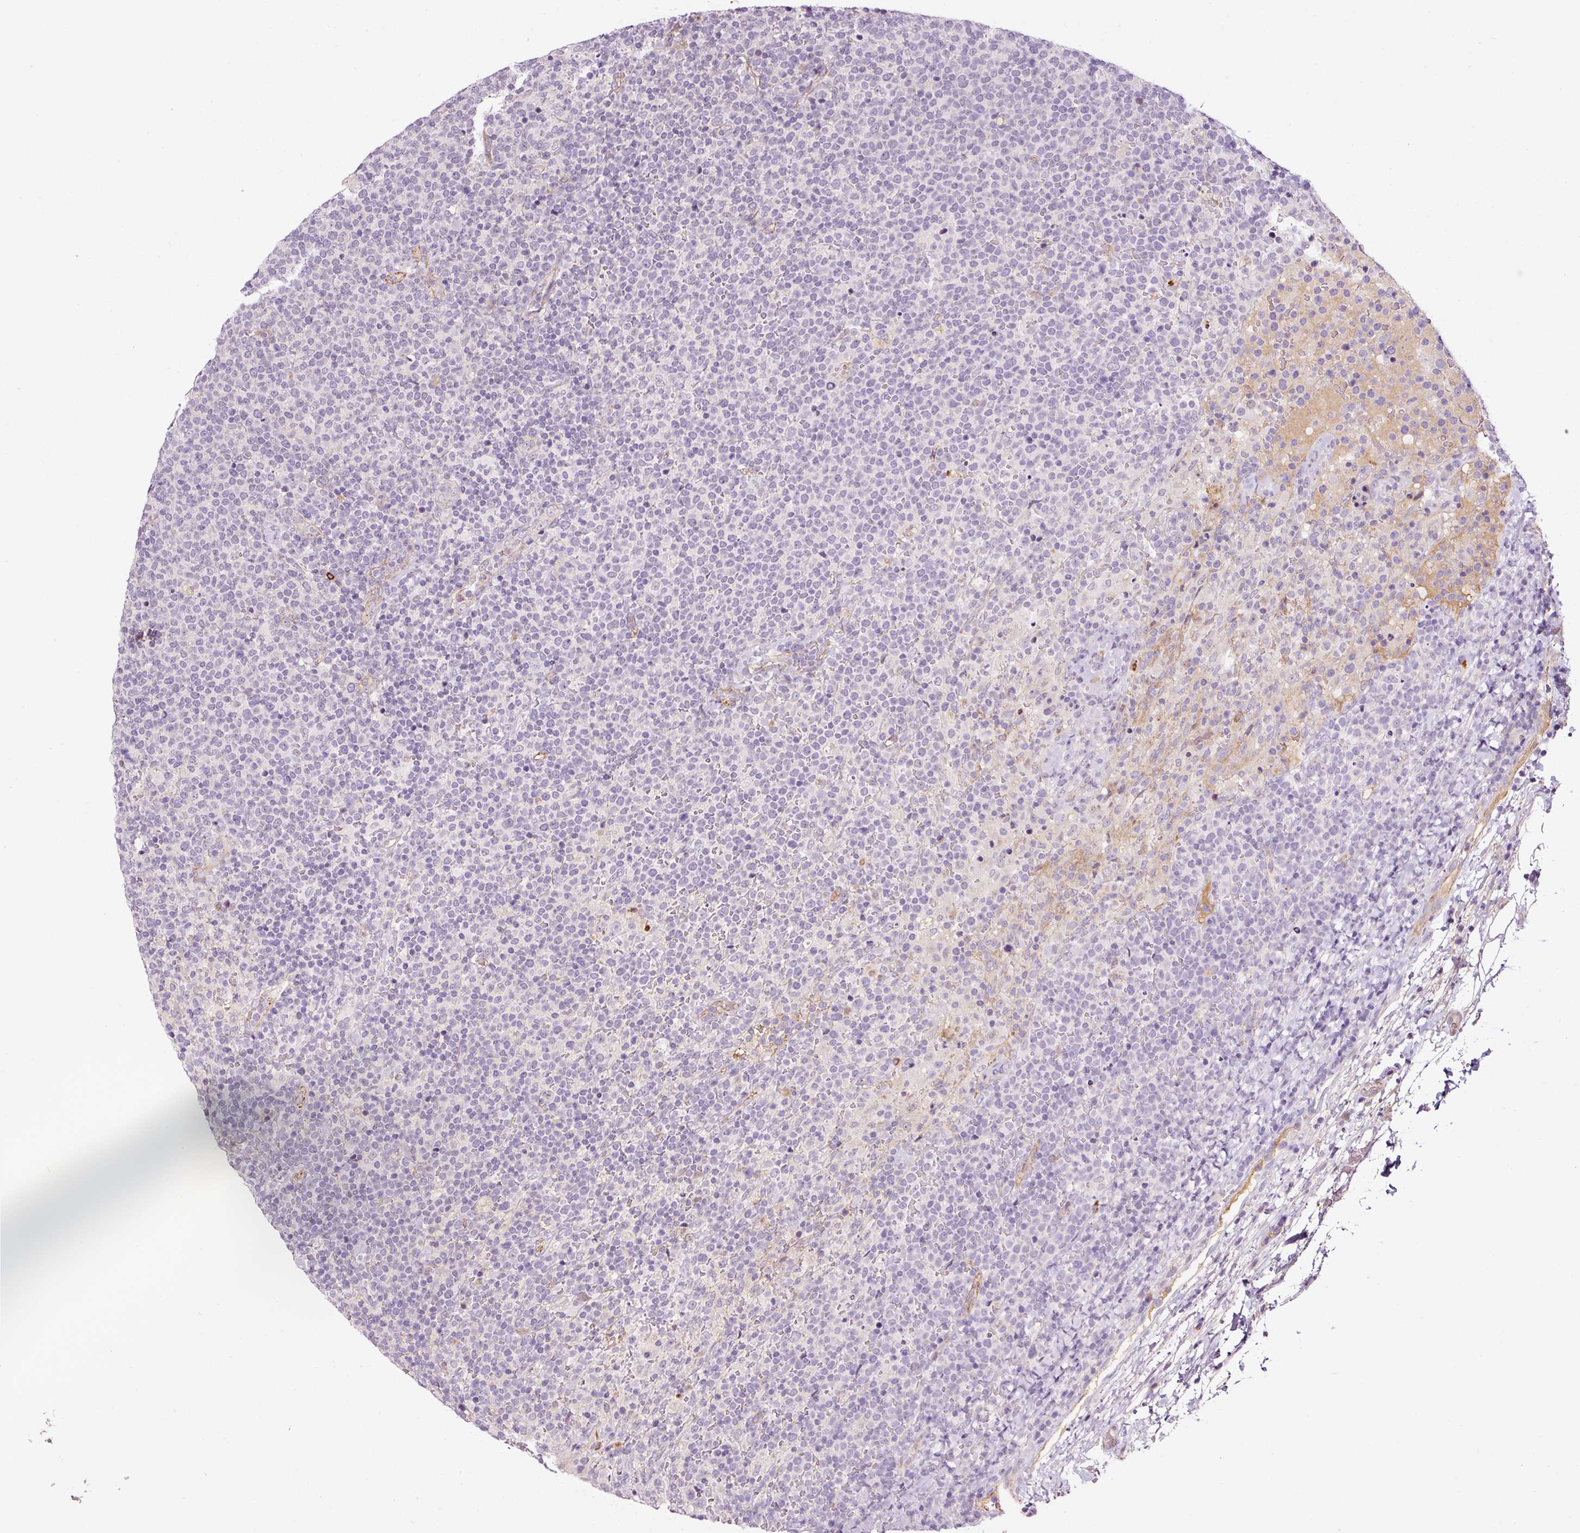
{"staining": {"intensity": "negative", "quantity": "none", "location": "none"}, "tissue": "lymphoma", "cell_type": "Tumor cells", "image_type": "cancer", "snomed": [{"axis": "morphology", "description": "Malignant lymphoma, non-Hodgkin's type, High grade"}, {"axis": "topography", "description": "Lymph node"}], "caption": "DAB immunohistochemical staining of lymphoma exhibits no significant expression in tumor cells.", "gene": "ABCB4", "patient": {"sex": "male", "age": 61}}